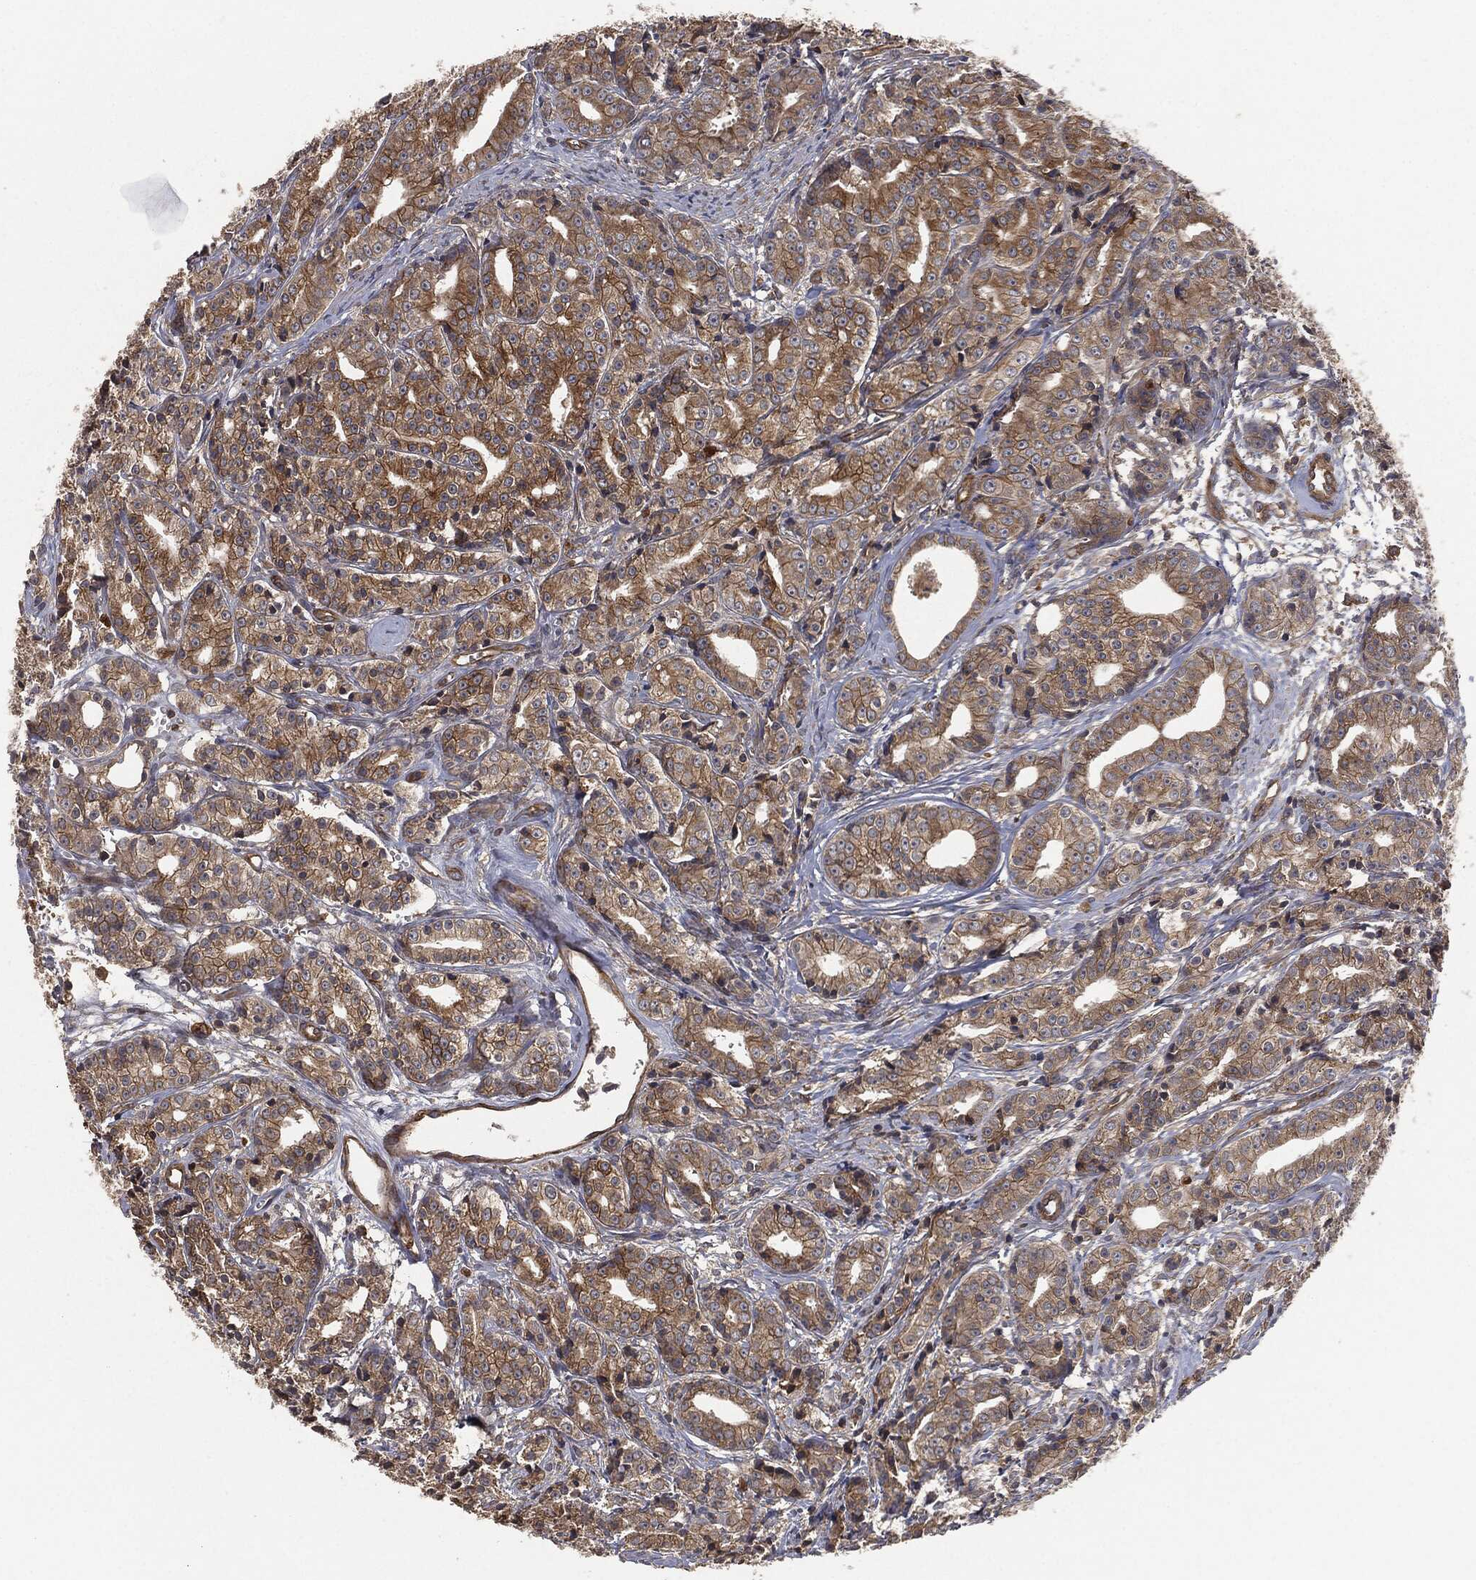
{"staining": {"intensity": "moderate", "quantity": ">75%", "location": "cytoplasmic/membranous"}, "tissue": "prostate cancer", "cell_type": "Tumor cells", "image_type": "cancer", "snomed": [{"axis": "morphology", "description": "Adenocarcinoma, Medium grade"}, {"axis": "topography", "description": "Prostate"}], "caption": "Prostate cancer (medium-grade adenocarcinoma) stained for a protein shows moderate cytoplasmic/membranous positivity in tumor cells.", "gene": "ERBIN", "patient": {"sex": "male", "age": 74}}